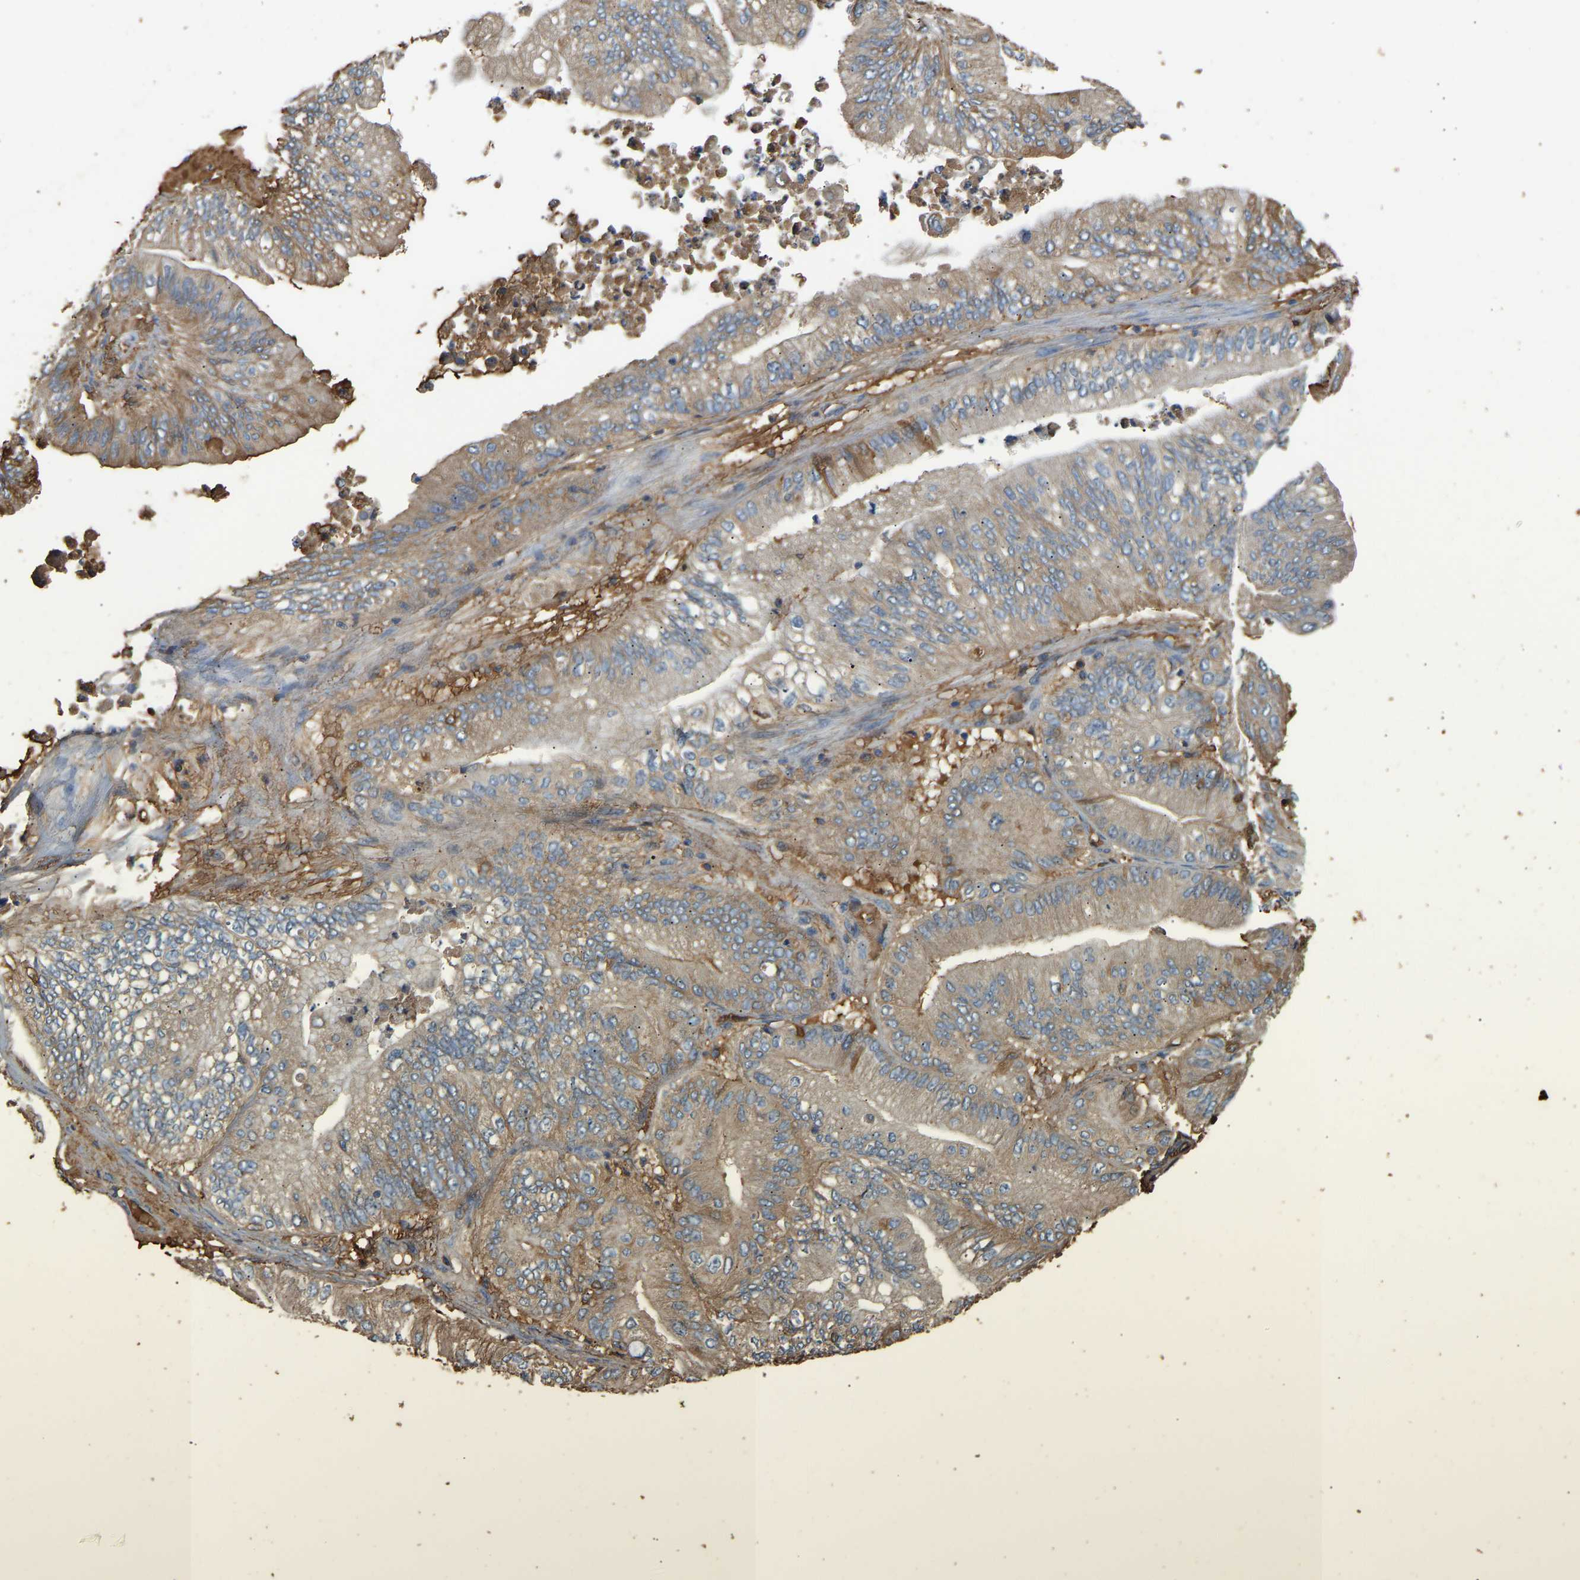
{"staining": {"intensity": "moderate", "quantity": "<25%", "location": "cytoplasmic/membranous"}, "tissue": "ovarian cancer", "cell_type": "Tumor cells", "image_type": "cancer", "snomed": [{"axis": "morphology", "description": "Cystadenocarcinoma, mucinous, NOS"}, {"axis": "topography", "description": "Ovary"}], "caption": "Protein expression analysis of ovarian cancer (mucinous cystadenocarcinoma) reveals moderate cytoplasmic/membranous staining in approximately <25% of tumor cells.", "gene": "TMEM268", "patient": {"sex": "female", "age": 61}}